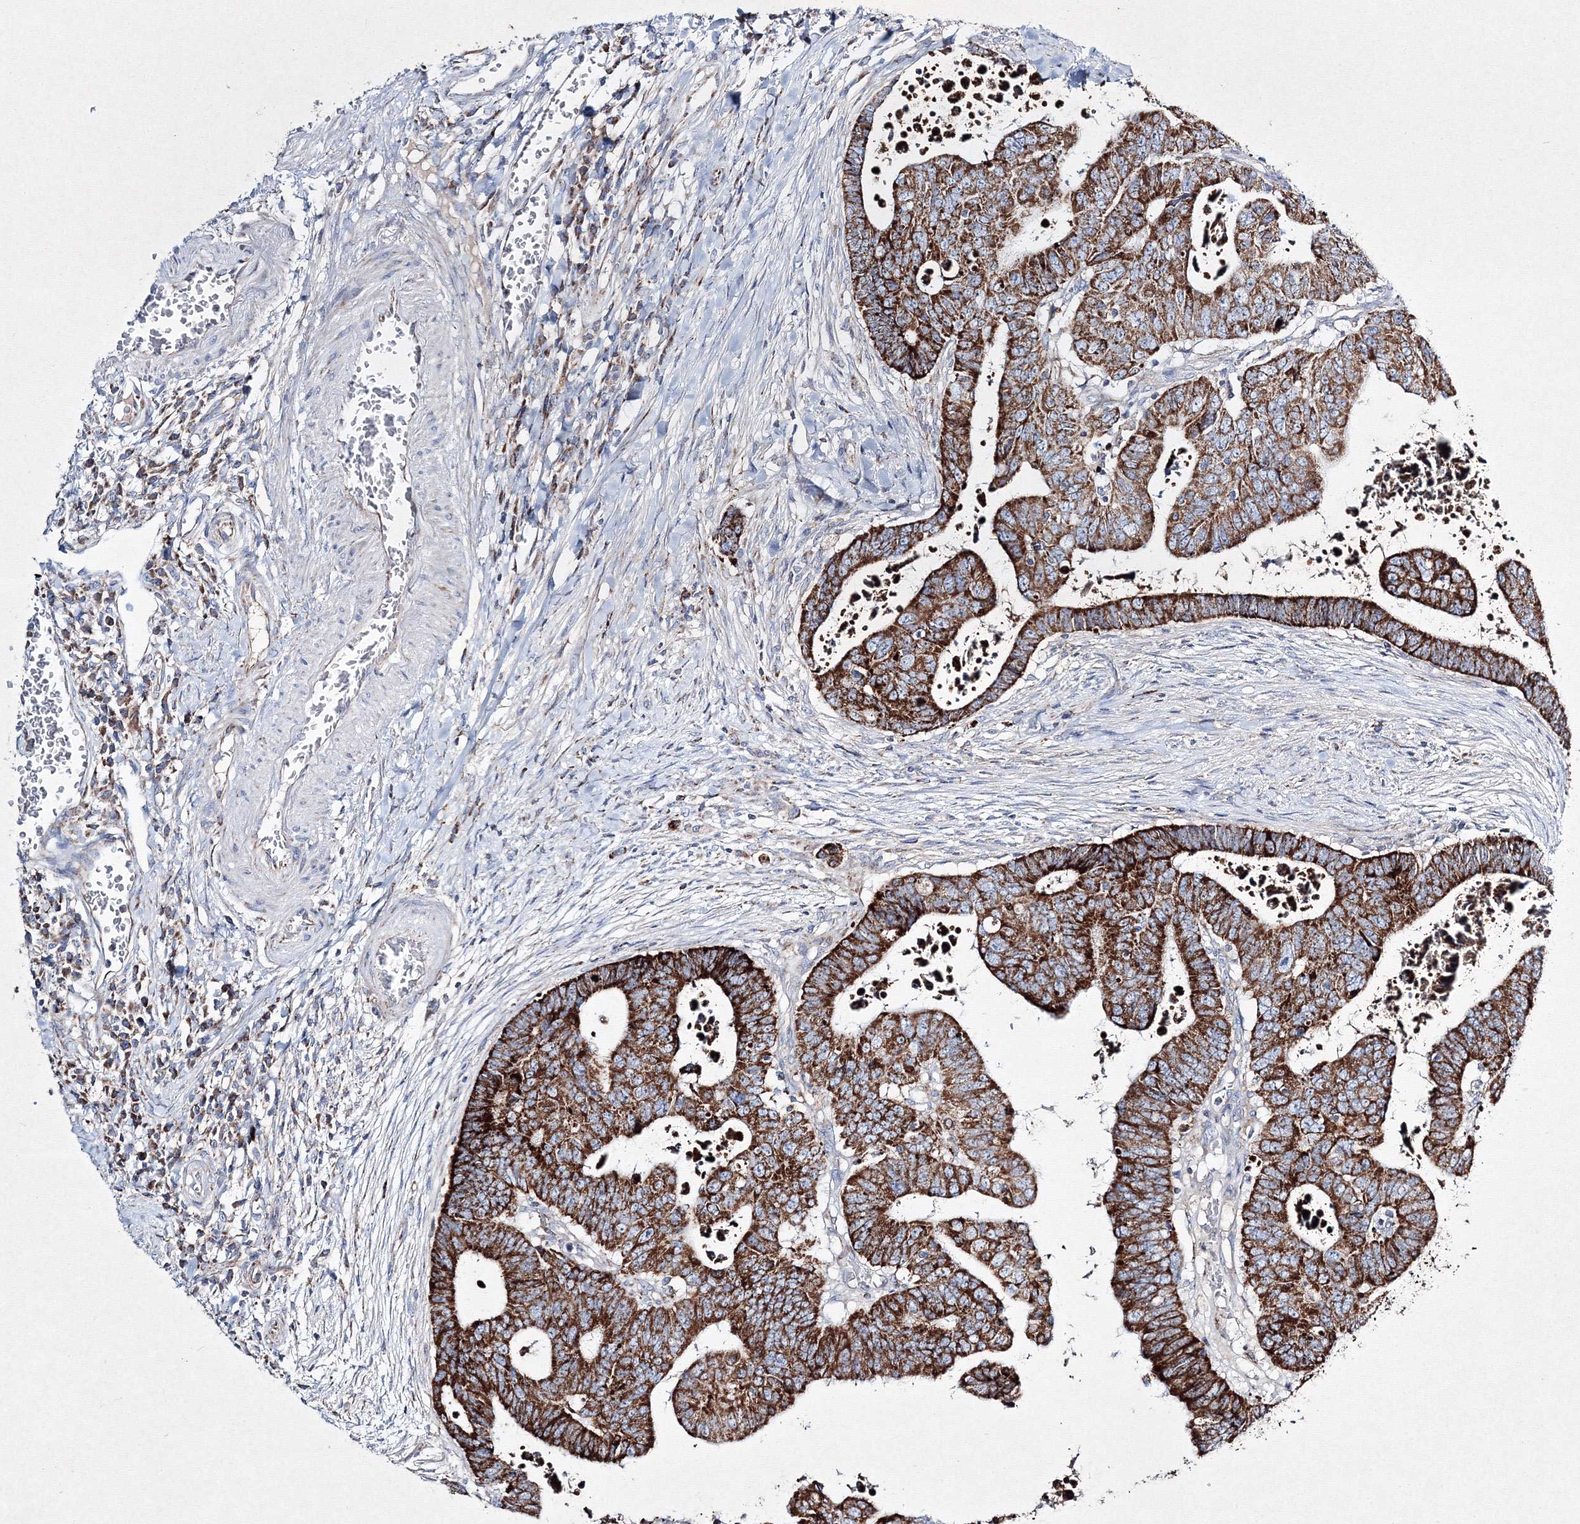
{"staining": {"intensity": "strong", "quantity": ">75%", "location": "cytoplasmic/membranous"}, "tissue": "colorectal cancer", "cell_type": "Tumor cells", "image_type": "cancer", "snomed": [{"axis": "morphology", "description": "Normal tissue, NOS"}, {"axis": "morphology", "description": "Adenocarcinoma, NOS"}, {"axis": "topography", "description": "Rectum"}], "caption": "Human colorectal cancer stained with a protein marker exhibits strong staining in tumor cells.", "gene": "IGSF9", "patient": {"sex": "female", "age": 65}}